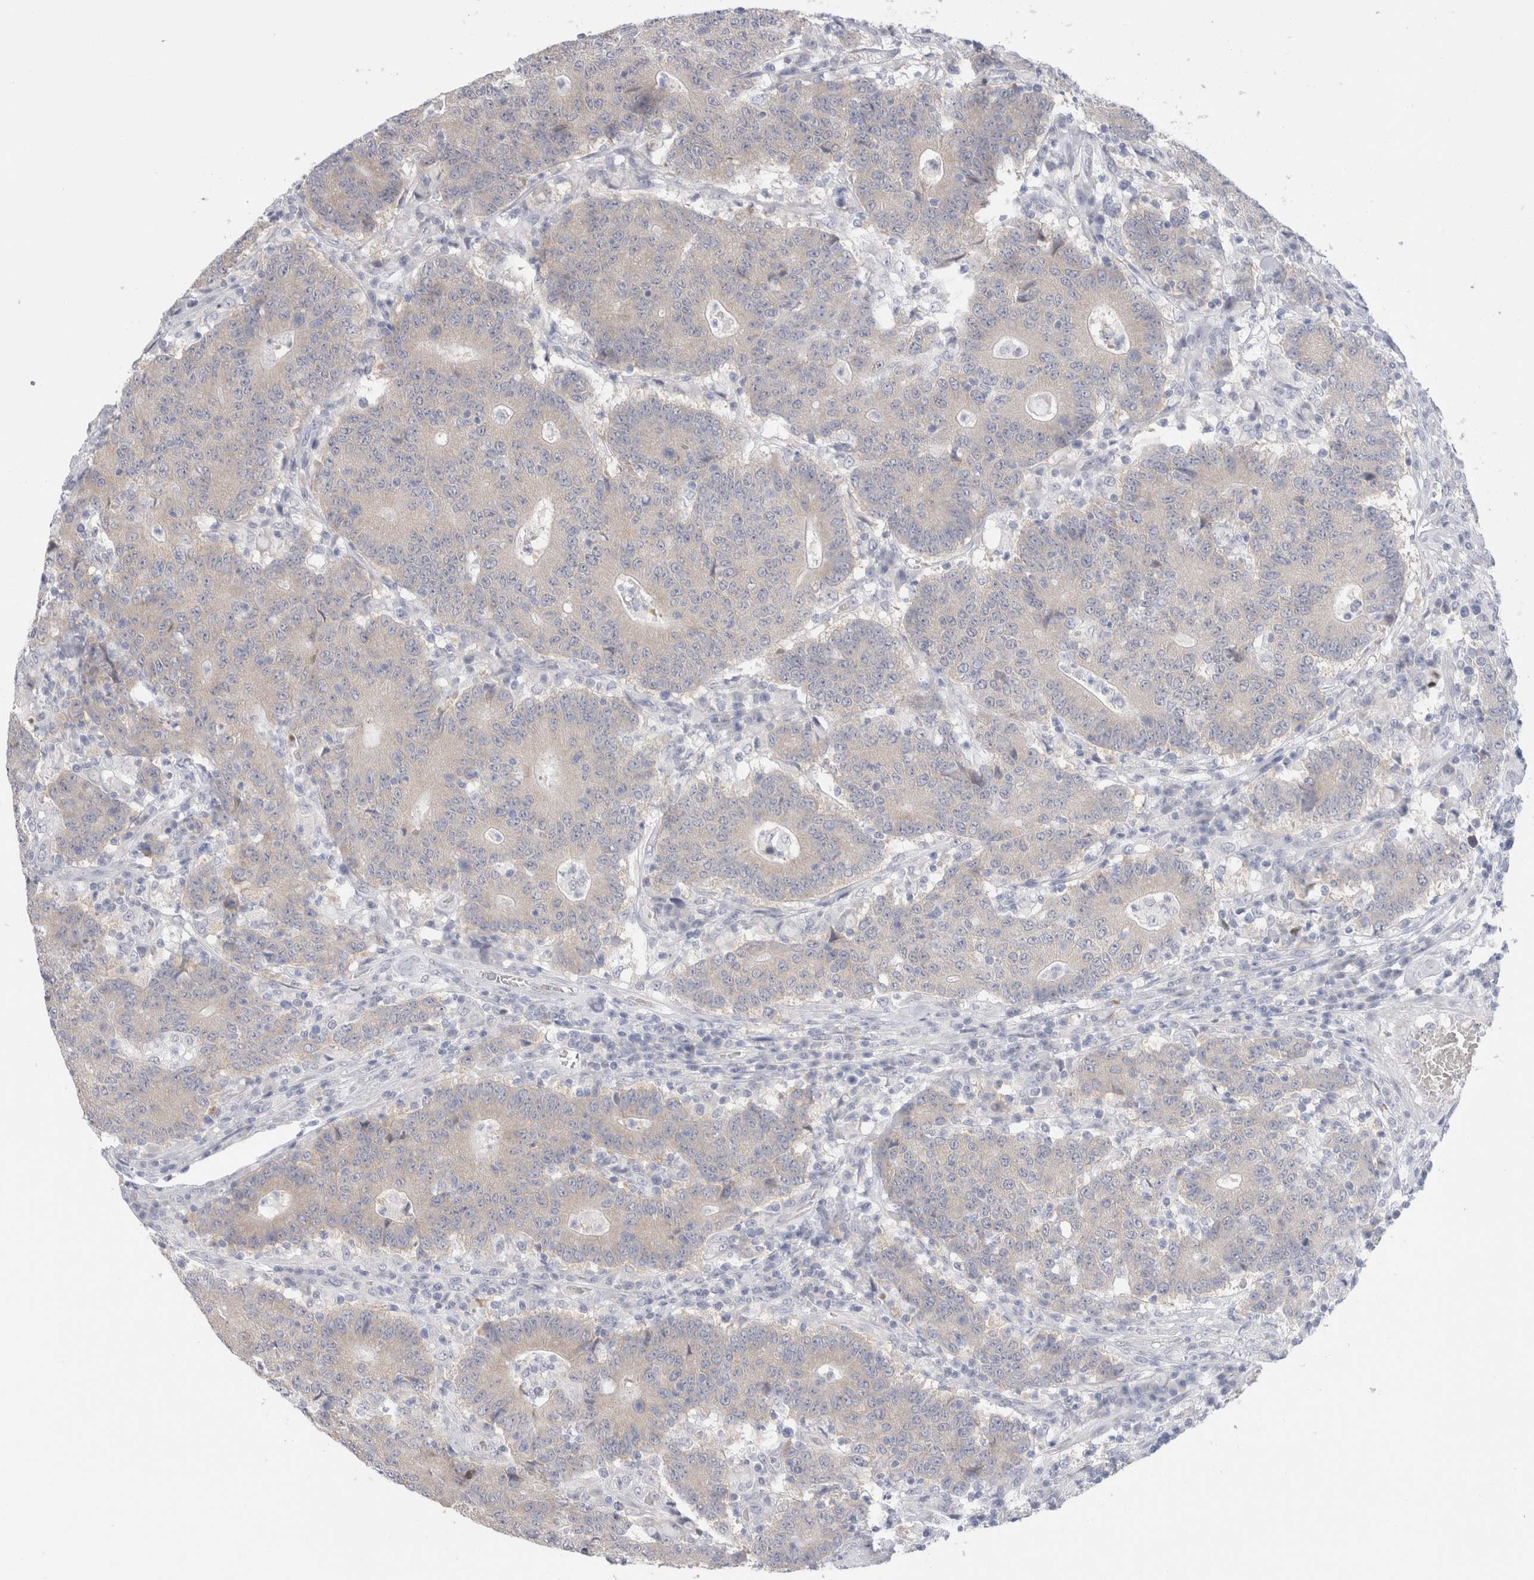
{"staining": {"intensity": "negative", "quantity": "none", "location": "none"}, "tissue": "colorectal cancer", "cell_type": "Tumor cells", "image_type": "cancer", "snomed": [{"axis": "morphology", "description": "Normal tissue, NOS"}, {"axis": "morphology", "description": "Adenocarcinoma, NOS"}, {"axis": "topography", "description": "Colon"}], "caption": "Micrograph shows no protein expression in tumor cells of colorectal adenocarcinoma tissue.", "gene": "NDOR1", "patient": {"sex": "female", "age": 75}}